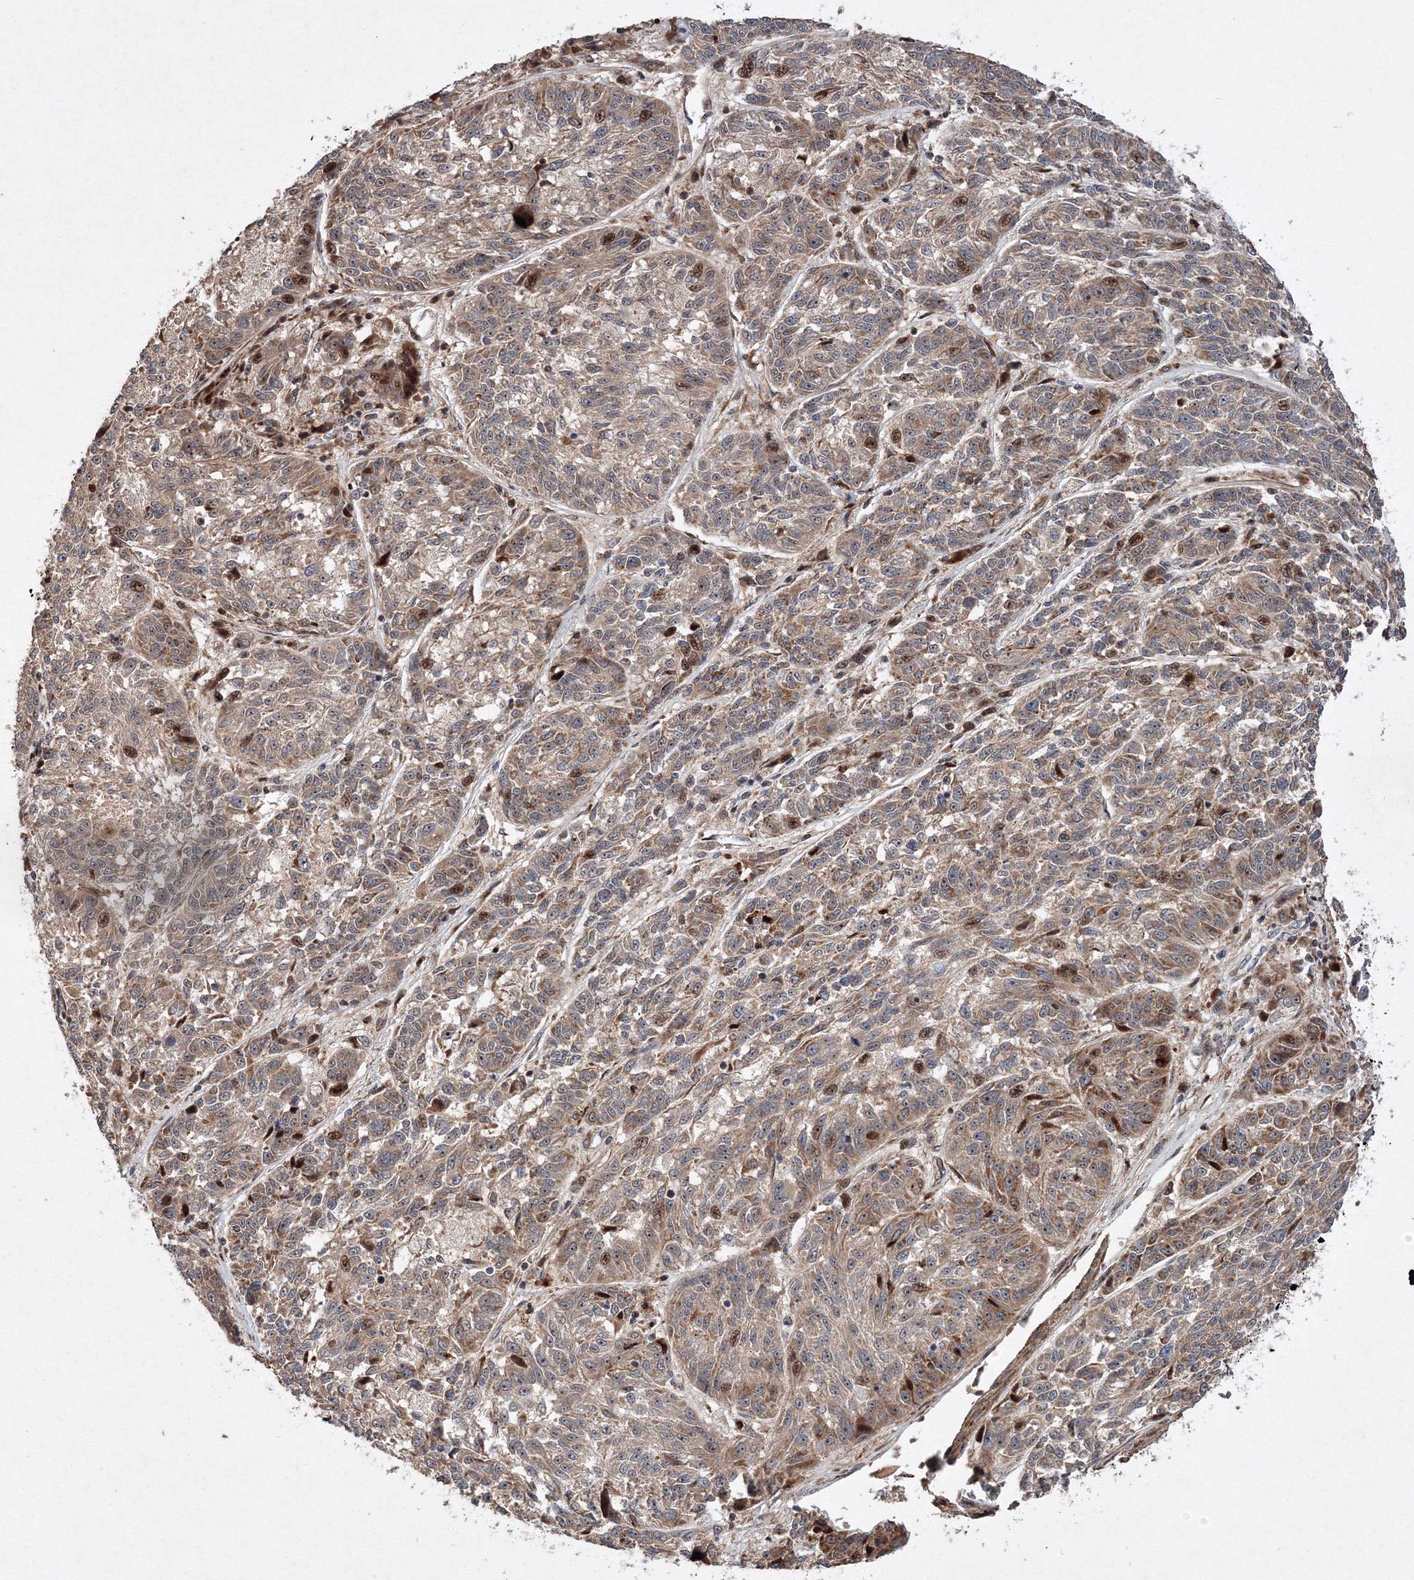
{"staining": {"intensity": "moderate", "quantity": ">75%", "location": "cytoplasmic/membranous,nuclear"}, "tissue": "melanoma", "cell_type": "Tumor cells", "image_type": "cancer", "snomed": [{"axis": "morphology", "description": "Malignant melanoma, NOS"}, {"axis": "topography", "description": "Skin"}], "caption": "High-magnification brightfield microscopy of melanoma stained with DAB (brown) and counterstained with hematoxylin (blue). tumor cells exhibit moderate cytoplasmic/membranous and nuclear expression is appreciated in approximately>75% of cells.", "gene": "ANKAR", "patient": {"sex": "male", "age": 53}}